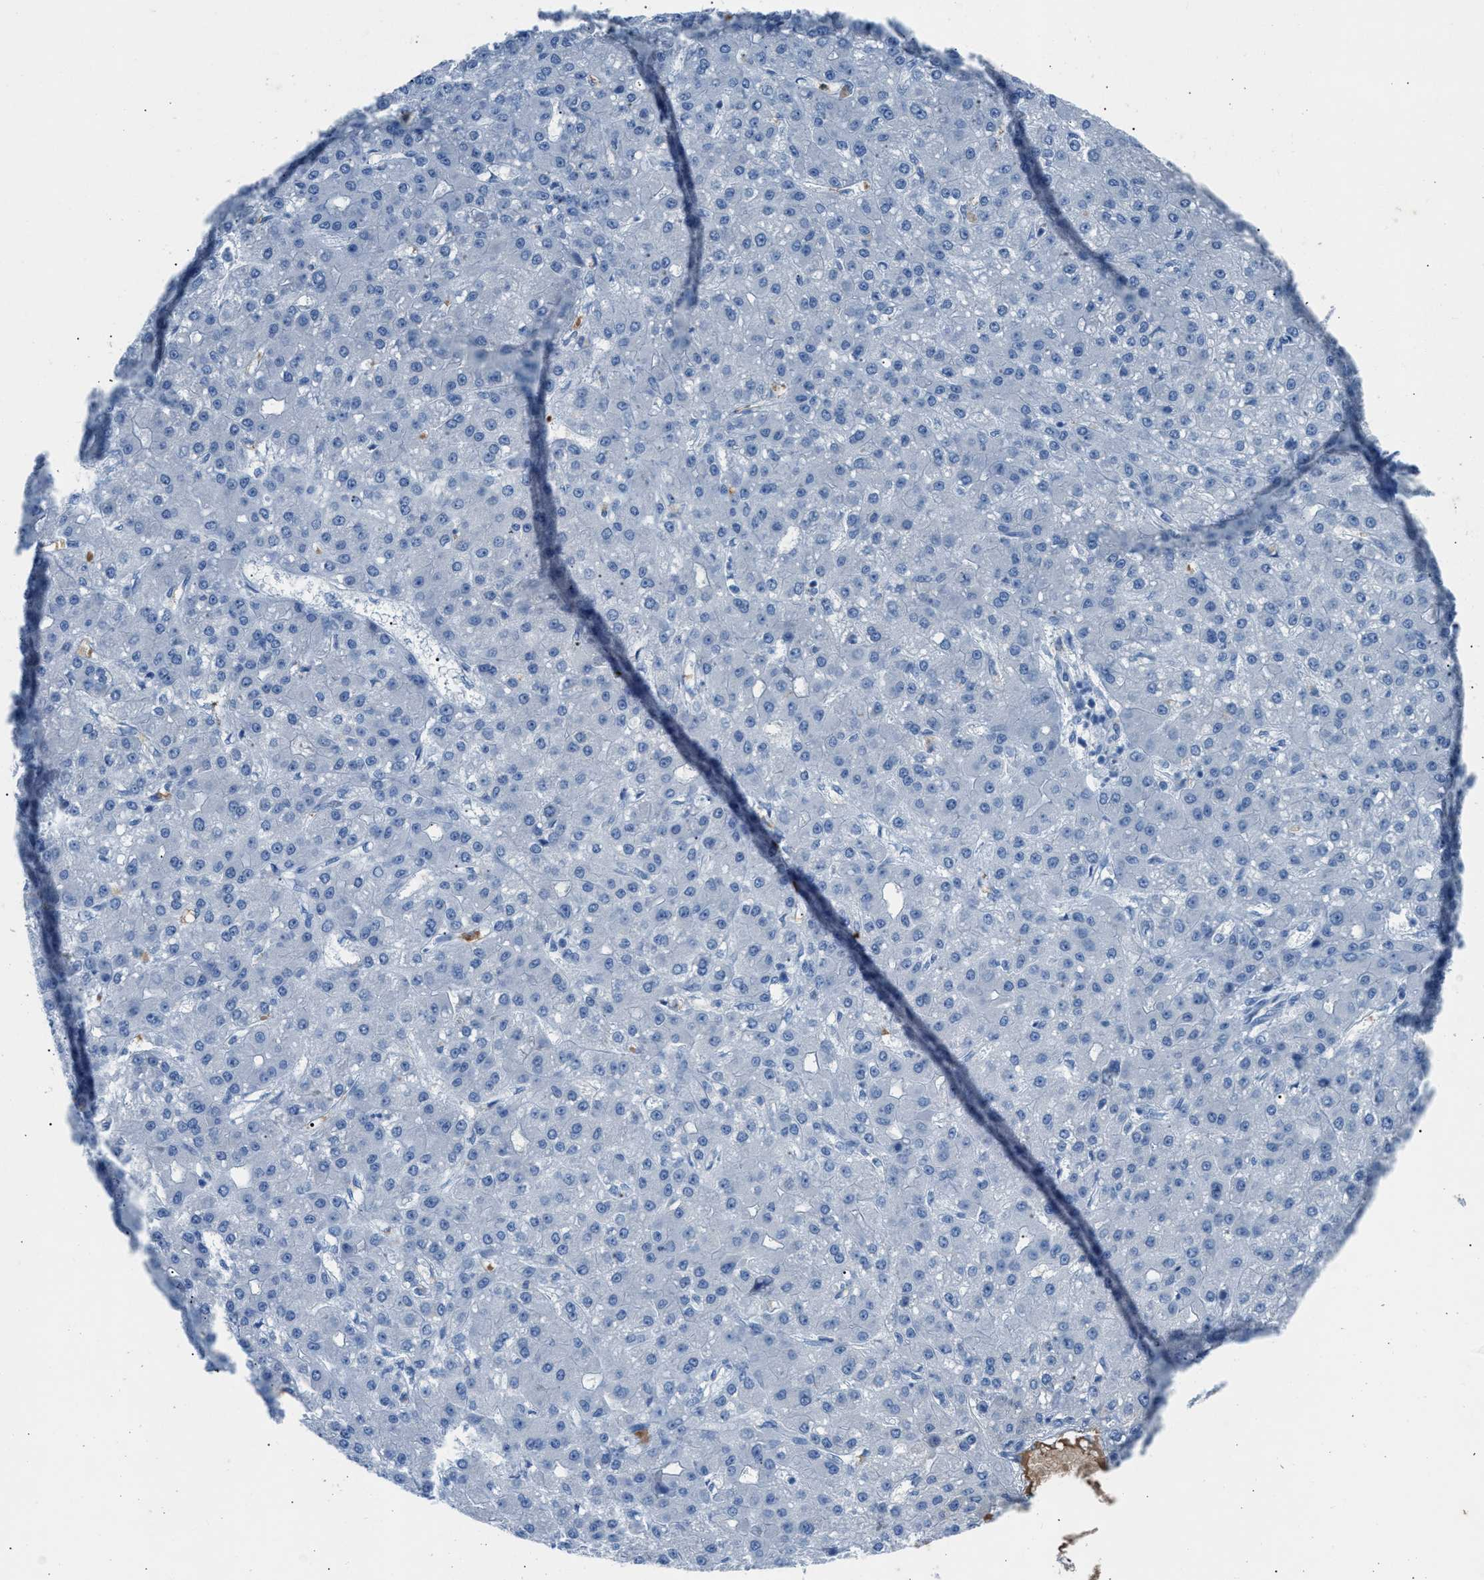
{"staining": {"intensity": "negative", "quantity": "none", "location": "none"}, "tissue": "liver cancer", "cell_type": "Tumor cells", "image_type": "cancer", "snomed": [{"axis": "morphology", "description": "Carcinoma, Hepatocellular, NOS"}, {"axis": "topography", "description": "Liver"}], "caption": "Human liver cancer (hepatocellular carcinoma) stained for a protein using immunohistochemistry displays no positivity in tumor cells.", "gene": "CFAP77", "patient": {"sex": "male", "age": 67}}